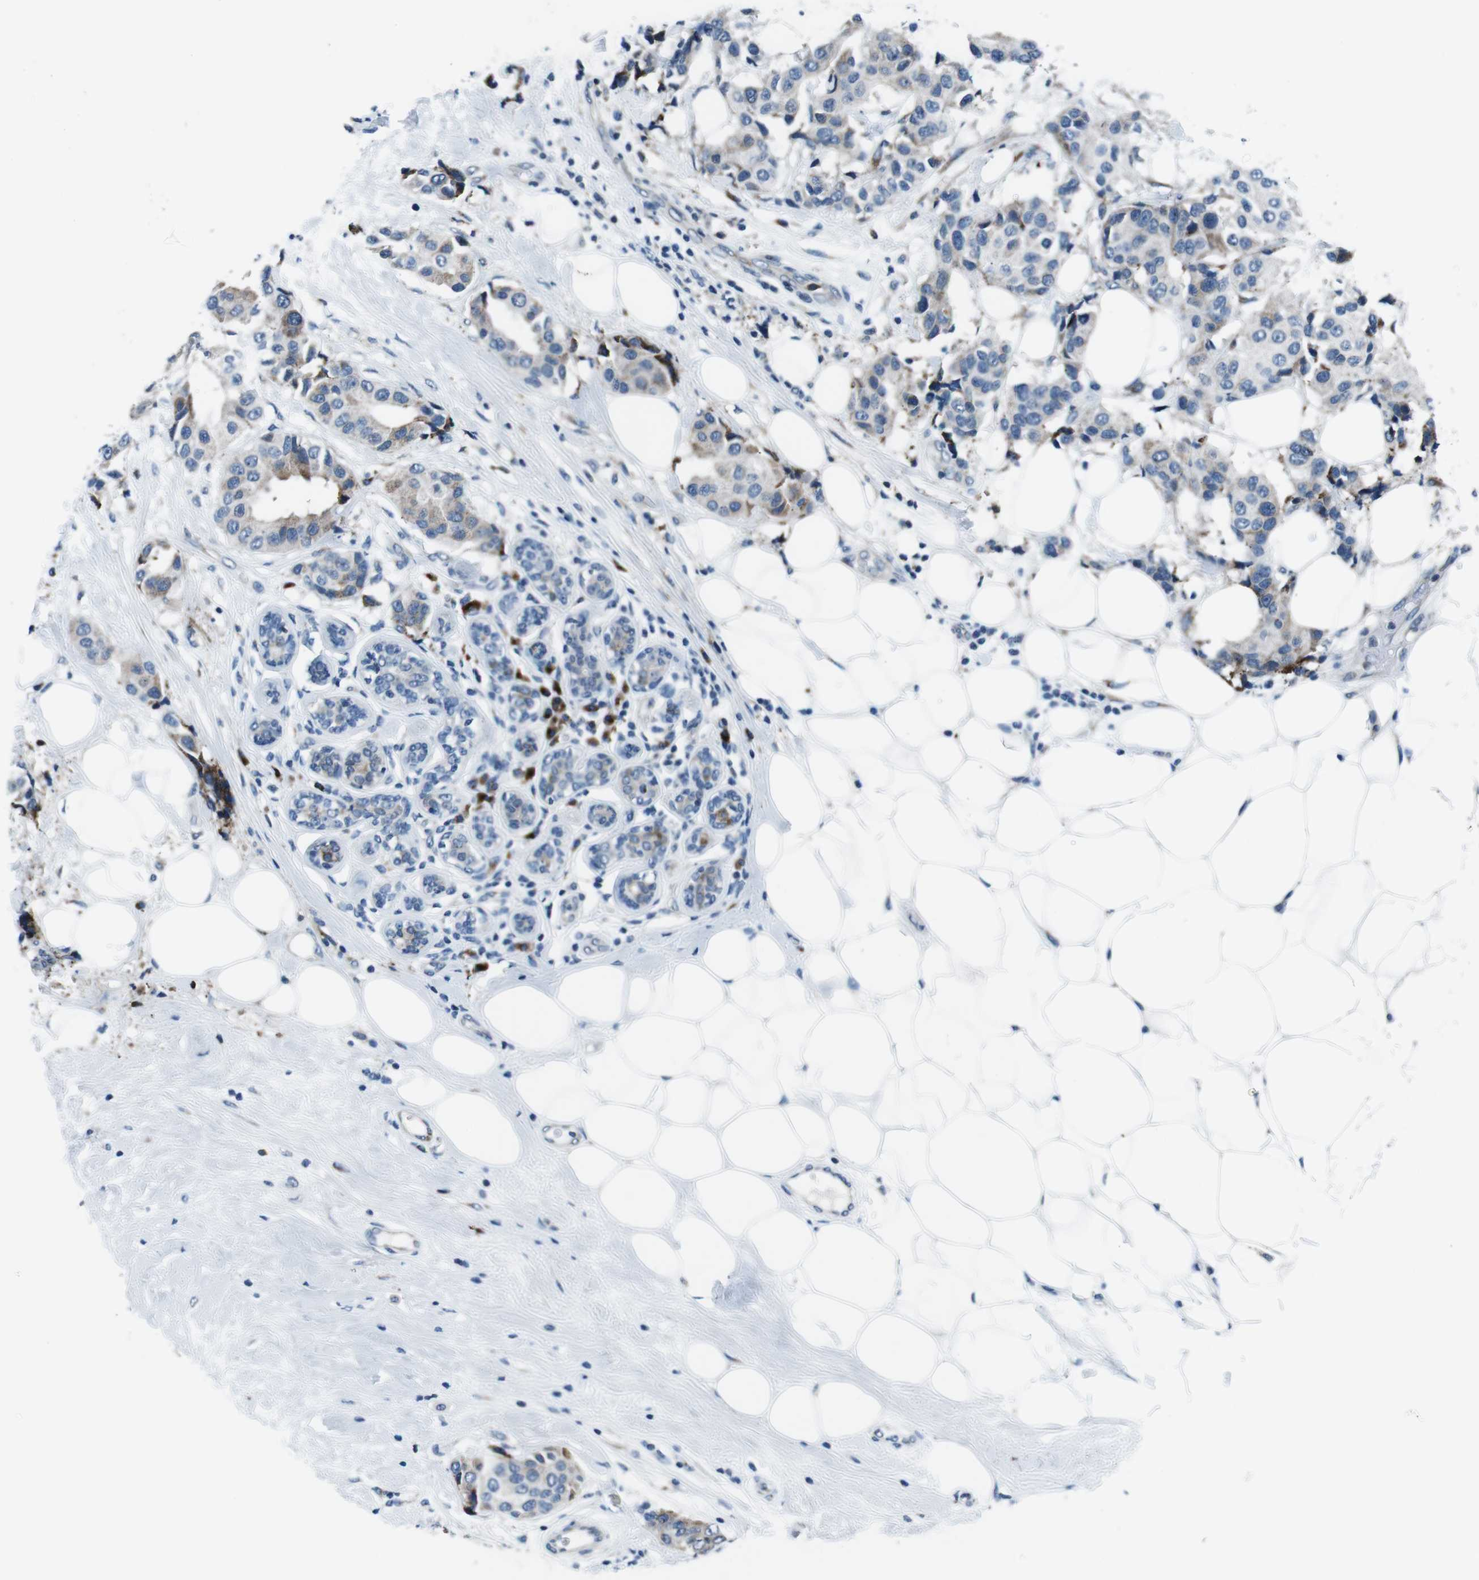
{"staining": {"intensity": "weak", "quantity": ">75%", "location": "cytoplasmic/membranous"}, "tissue": "breast cancer", "cell_type": "Tumor cells", "image_type": "cancer", "snomed": [{"axis": "morphology", "description": "Normal tissue, NOS"}, {"axis": "morphology", "description": "Duct carcinoma"}, {"axis": "topography", "description": "Breast"}], "caption": "Breast invasive ductal carcinoma was stained to show a protein in brown. There is low levels of weak cytoplasmic/membranous staining in about >75% of tumor cells. The staining is performed using DAB (3,3'-diaminobenzidine) brown chromogen to label protein expression. The nuclei are counter-stained blue using hematoxylin.", "gene": "NUCB2", "patient": {"sex": "female", "age": 39}}